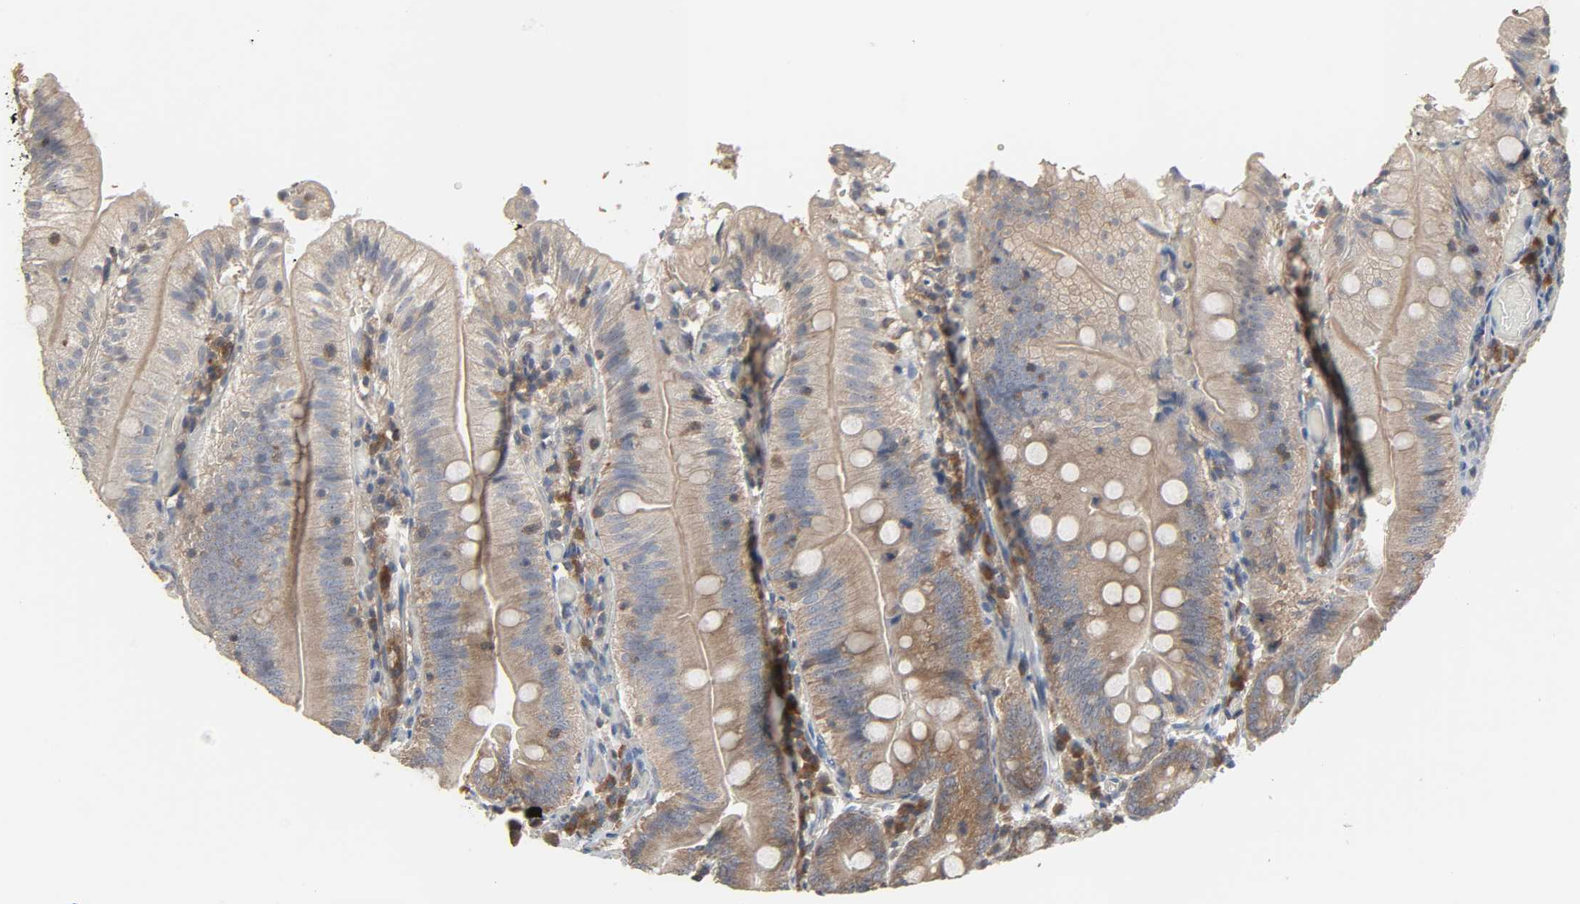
{"staining": {"intensity": "moderate", "quantity": ">75%", "location": "cytoplasmic/membranous"}, "tissue": "small intestine", "cell_type": "Glandular cells", "image_type": "normal", "snomed": [{"axis": "morphology", "description": "Normal tissue, NOS"}, {"axis": "topography", "description": "Small intestine"}], "caption": "Immunohistochemical staining of normal human small intestine reveals >75% levels of moderate cytoplasmic/membranous protein expression in approximately >75% of glandular cells.", "gene": "PLEKHA2", "patient": {"sex": "male", "age": 71}}